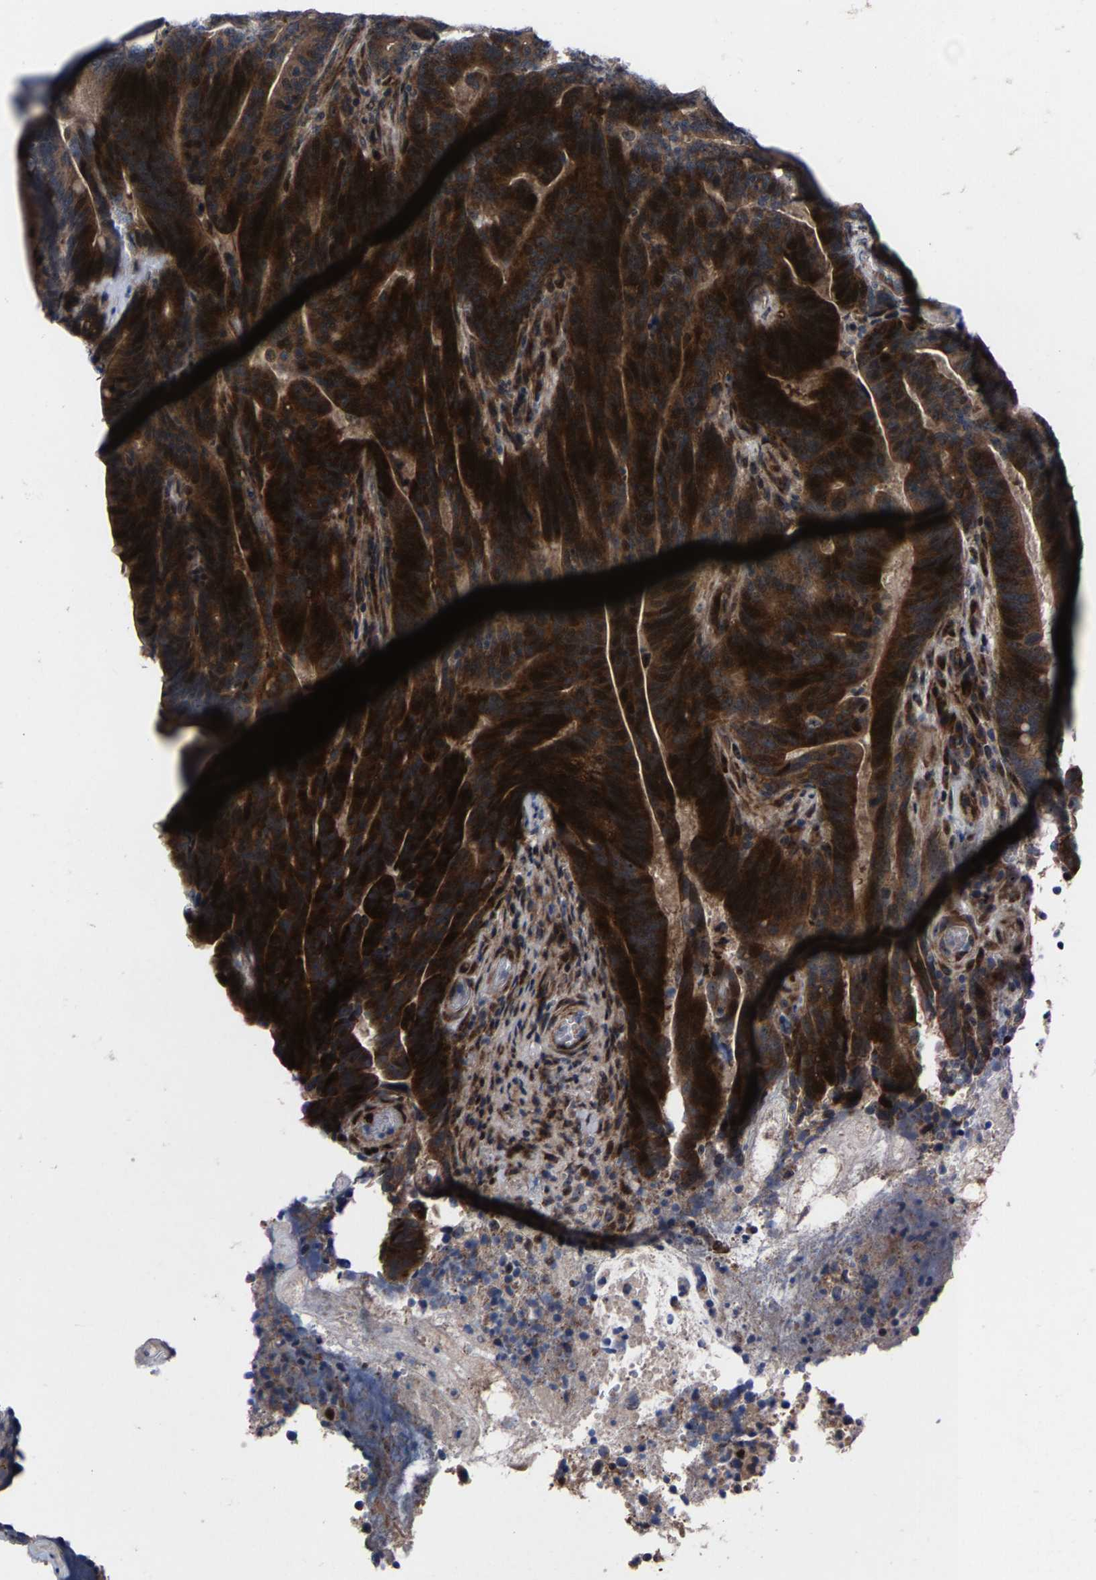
{"staining": {"intensity": "strong", "quantity": ">75%", "location": "cytoplasmic/membranous,nuclear"}, "tissue": "colorectal cancer", "cell_type": "Tumor cells", "image_type": "cancer", "snomed": [{"axis": "morphology", "description": "Adenocarcinoma, NOS"}, {"axis": "topography", "description": "Colon"}], "caption": "Immunohistochemical staining of human adenocarcinoma (colorectal) shows strong cytoplasmic/membranous and nuclear protein positivity in about >75% of tumor cells. (DAB (3,3'-diaminobenzidine) = brown stain, brightfield microscopy at high magnification).", "gene": "HAUS6", "patient": {"sex": "female", "age": 66}}